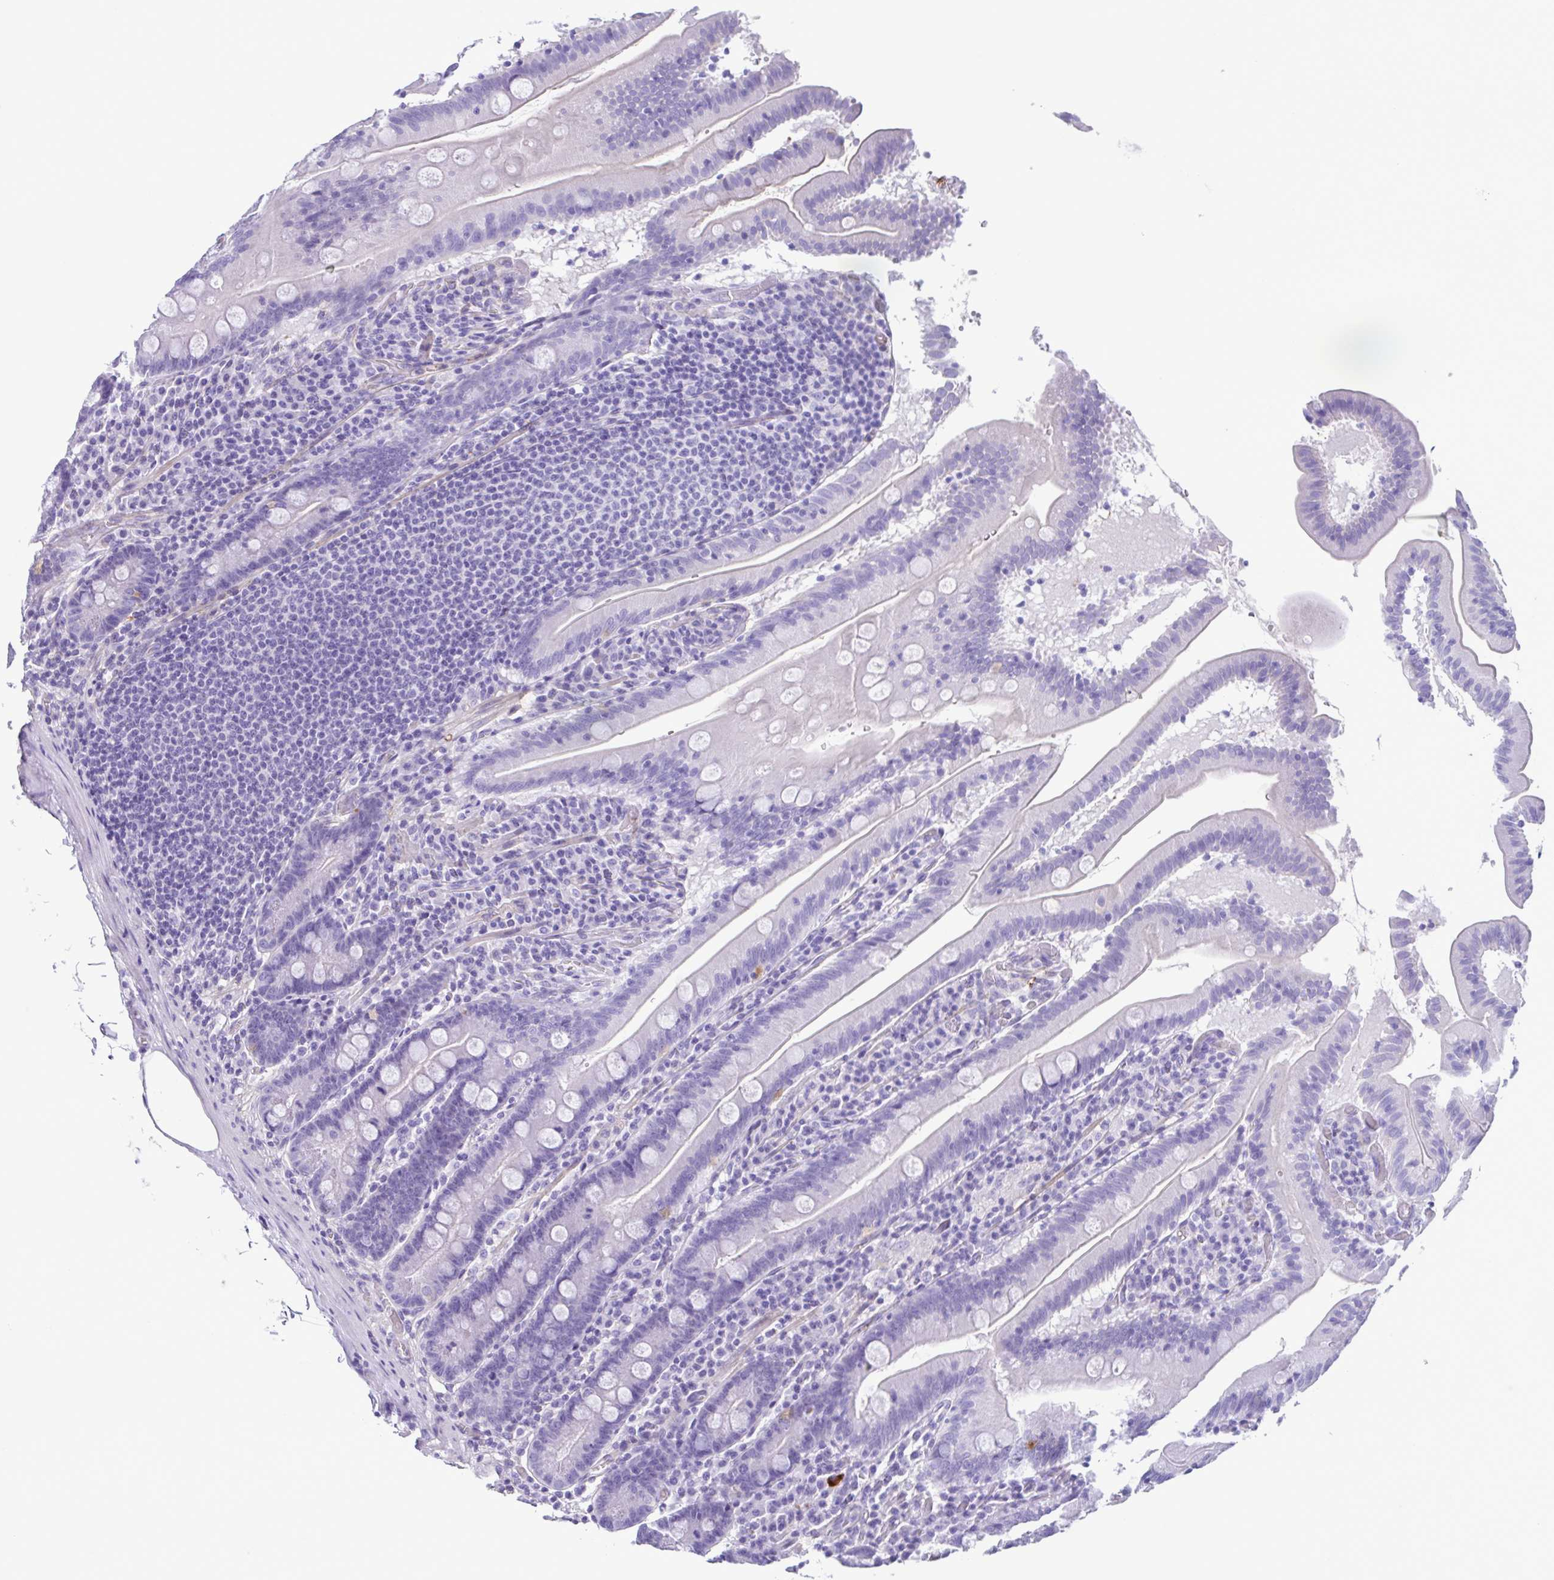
{"staining": {"intensity": "moderate", "quantity": "<25%", "location": "cytoplasmic/membranous"}, "tissue": "small intestine", "cell_type": "Glandular cells", "image_type": "normal", "snomed": [{"axis": "morphology", "description": "Normal tissue, NOS"}, {"axis": "topography", "description": "Small intestine"}], "caption": "This is a histology image of immunohistochemistry staining of normal small intestine, which shows moderate expression in the cytoplasmic/membranous of glandular cells.", "gene": "CYP11B1", "patient": {"sex": "male", "age": 37}}